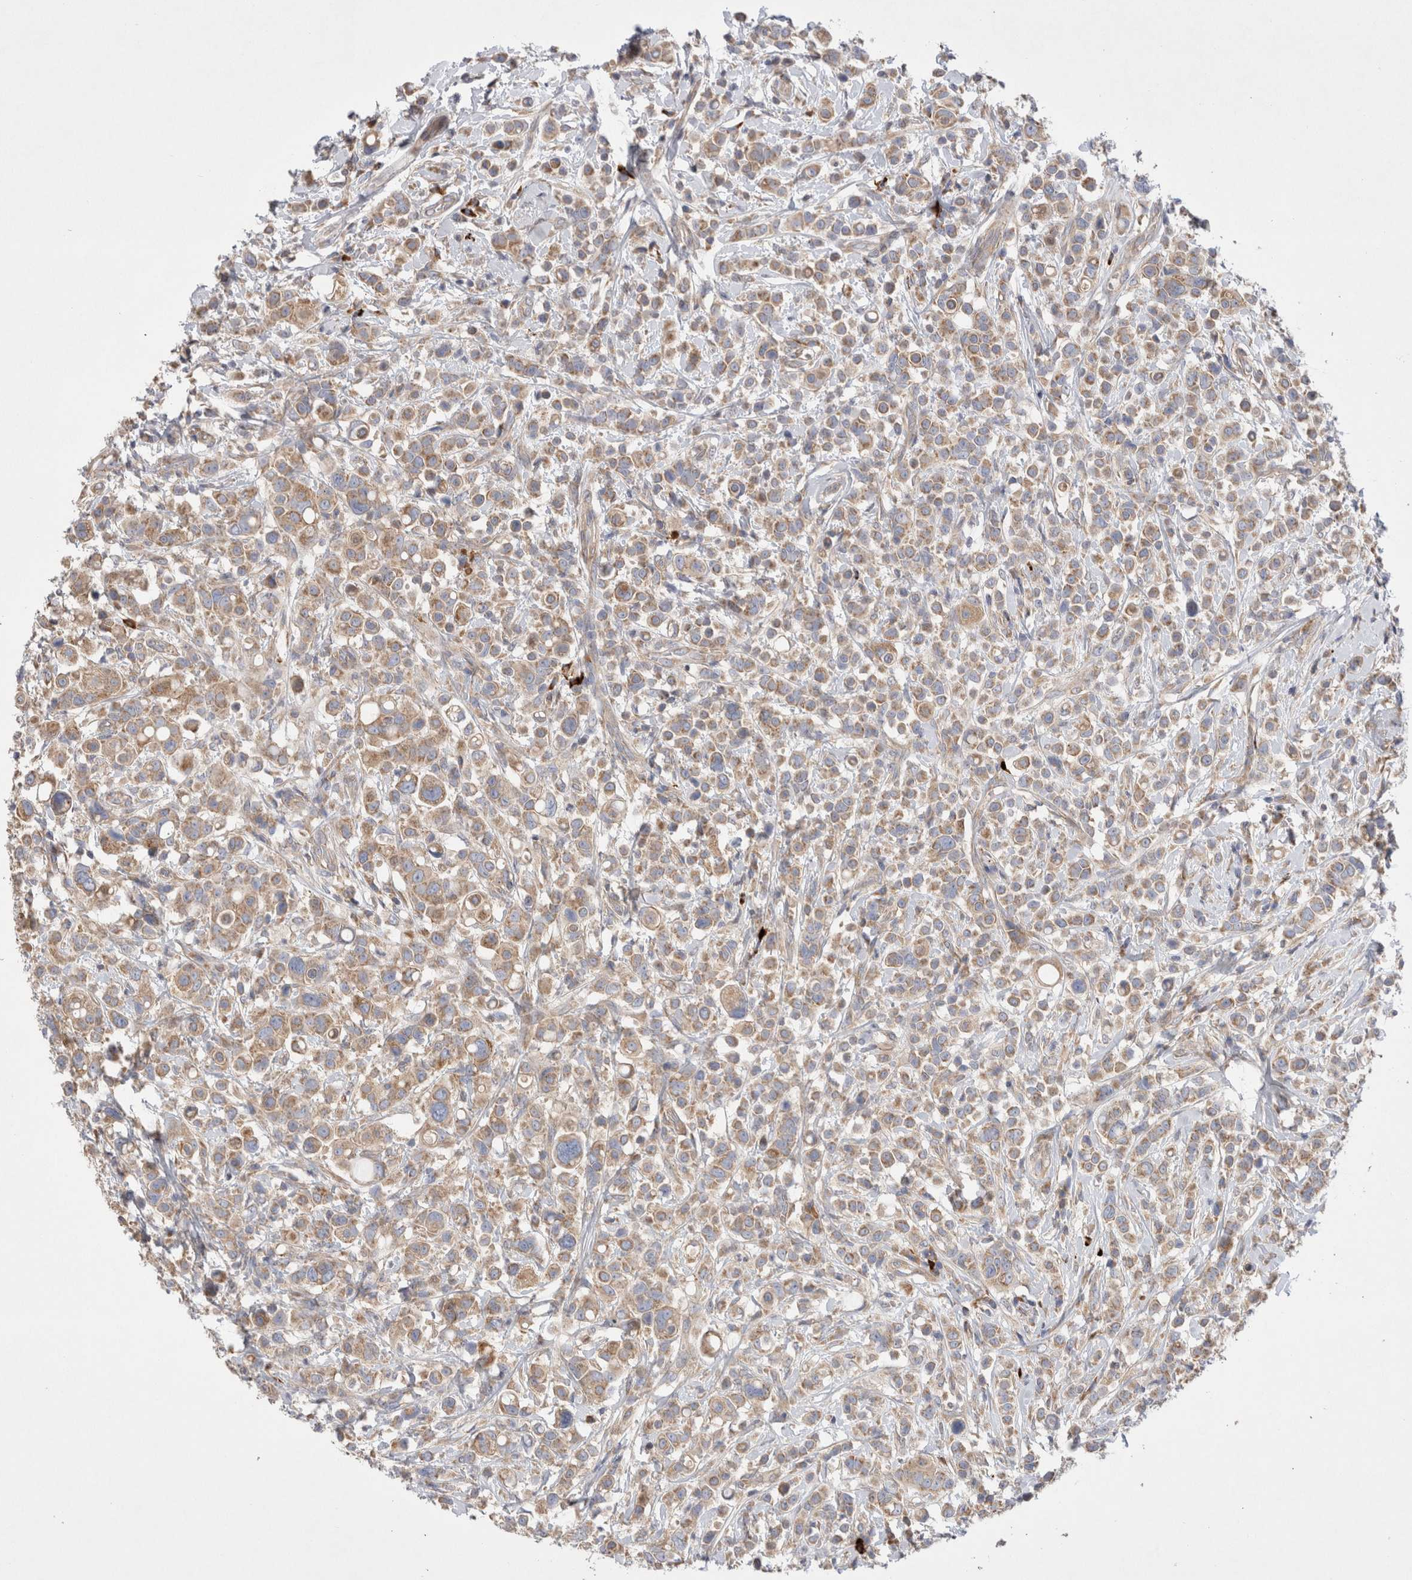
{"staining": {"intensity": "weak", "quantity": ">75%", "location": "cytoplasmic/membranous"}, "tissue": "breast cancer", "cell_type": "Tumor cells", "image_type": "cancer", "snomed": [{"axis": "morphology", "description": "Duct carcinoma"}, {"axis": "topography", "description": "Breast"}], "caption": "The image exhibits staining of breast cancer (intraductal carcinoma), revealing weak cytoplasmic/membranous protein staining (brown color) within tumor cells.", "gene": "TBC1D16", "patient": {"sex": "female", "age": 27}}